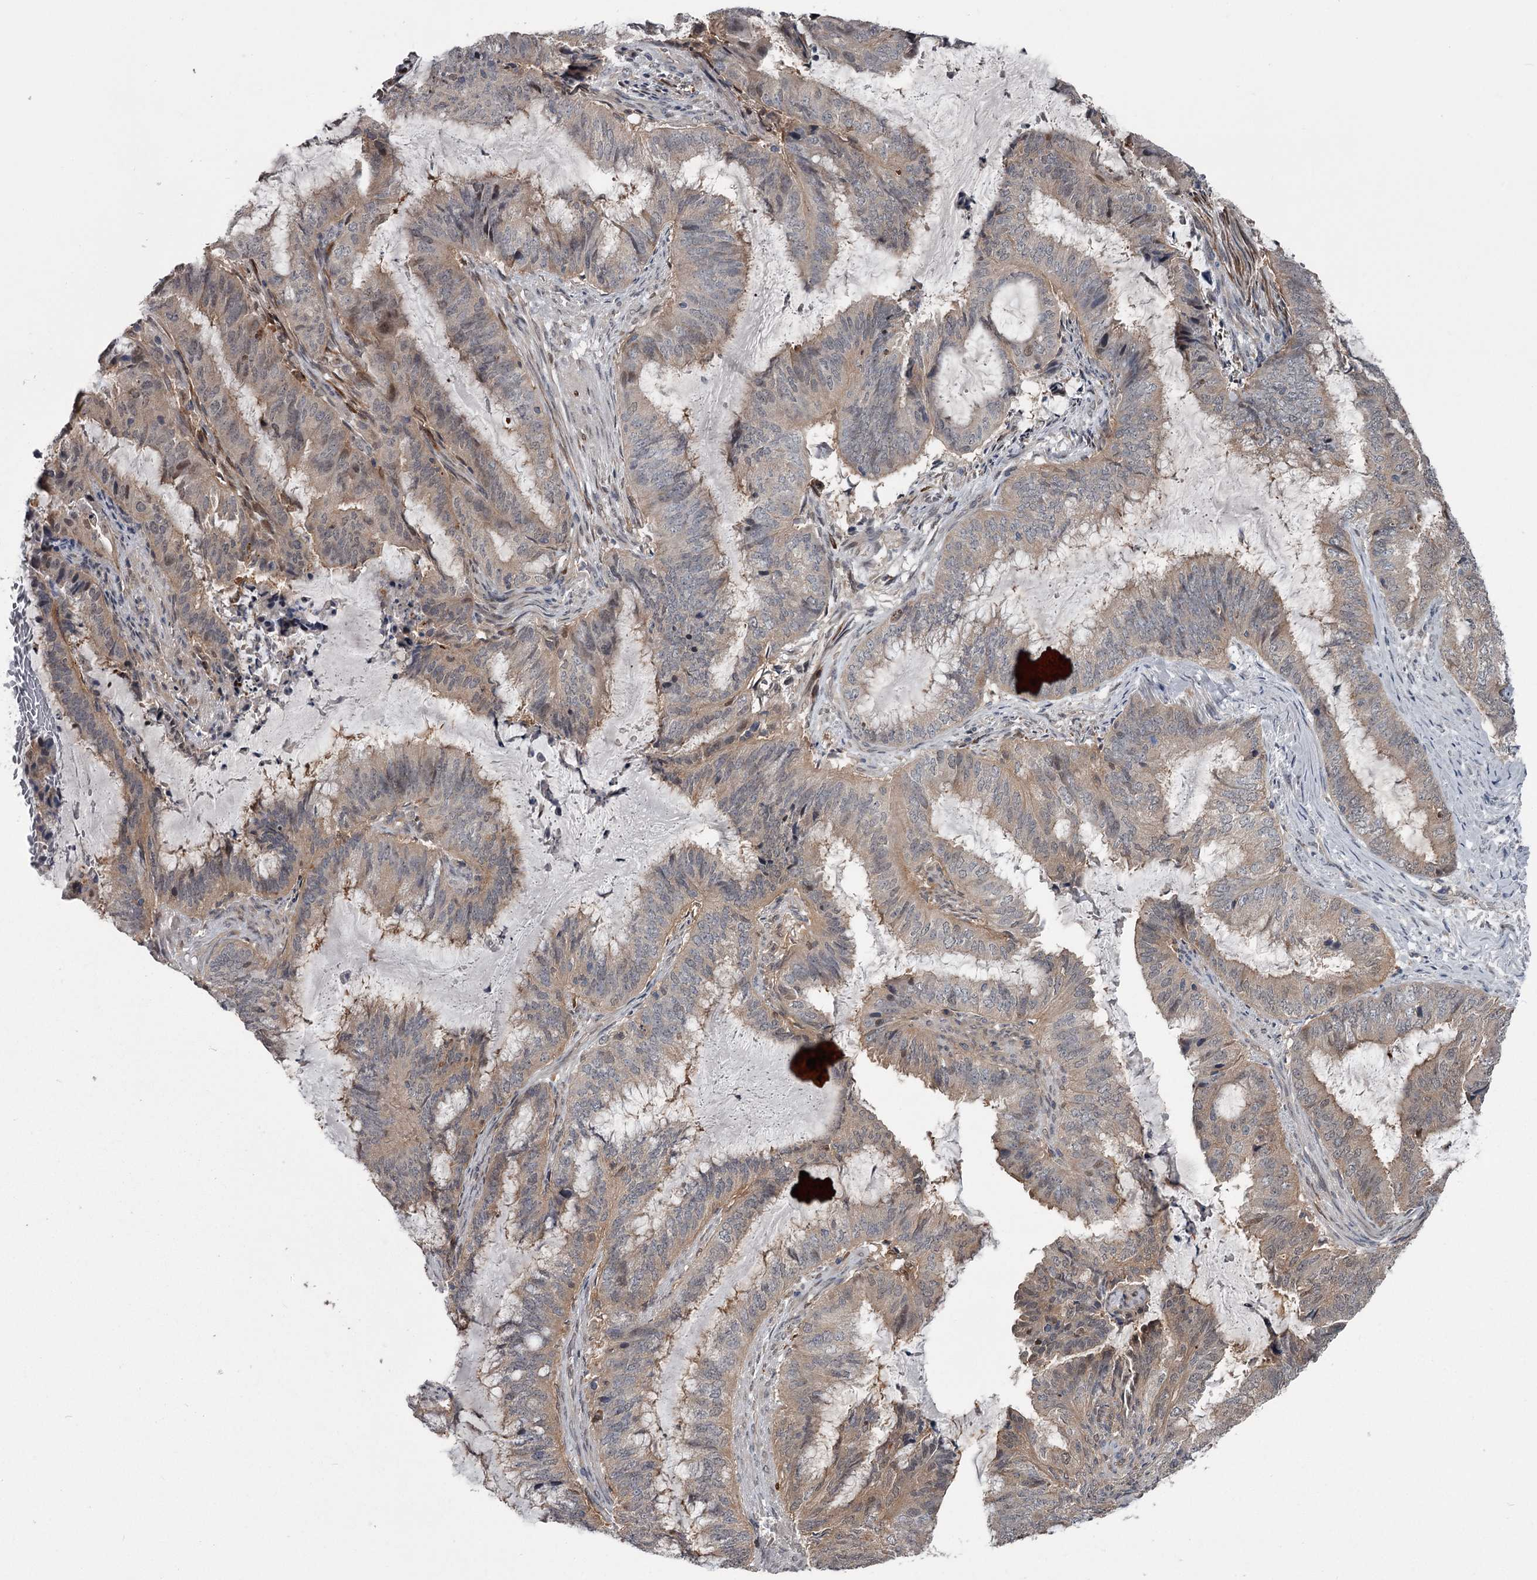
{"staining": {"intensity": "weak", "quantity": "<25%", "location": "cytoplasmic/membranous"}, "tissue": "endometrial cancer", "cell_type": "Tumor cells", "image_type": "cancer", "snomed": [{"axis": "morphology", "description": "Adenocarcinoma, NOS"}, {"axis": "topography", "description": "Endometrium"}], "caption": "An immunohistochemistry micrograph of endometrial cancer is shown. There is no staining in tumor cells of endometrial cancer.", "gene": "DAO", "patient": {"sex": "female", "age": 51}}